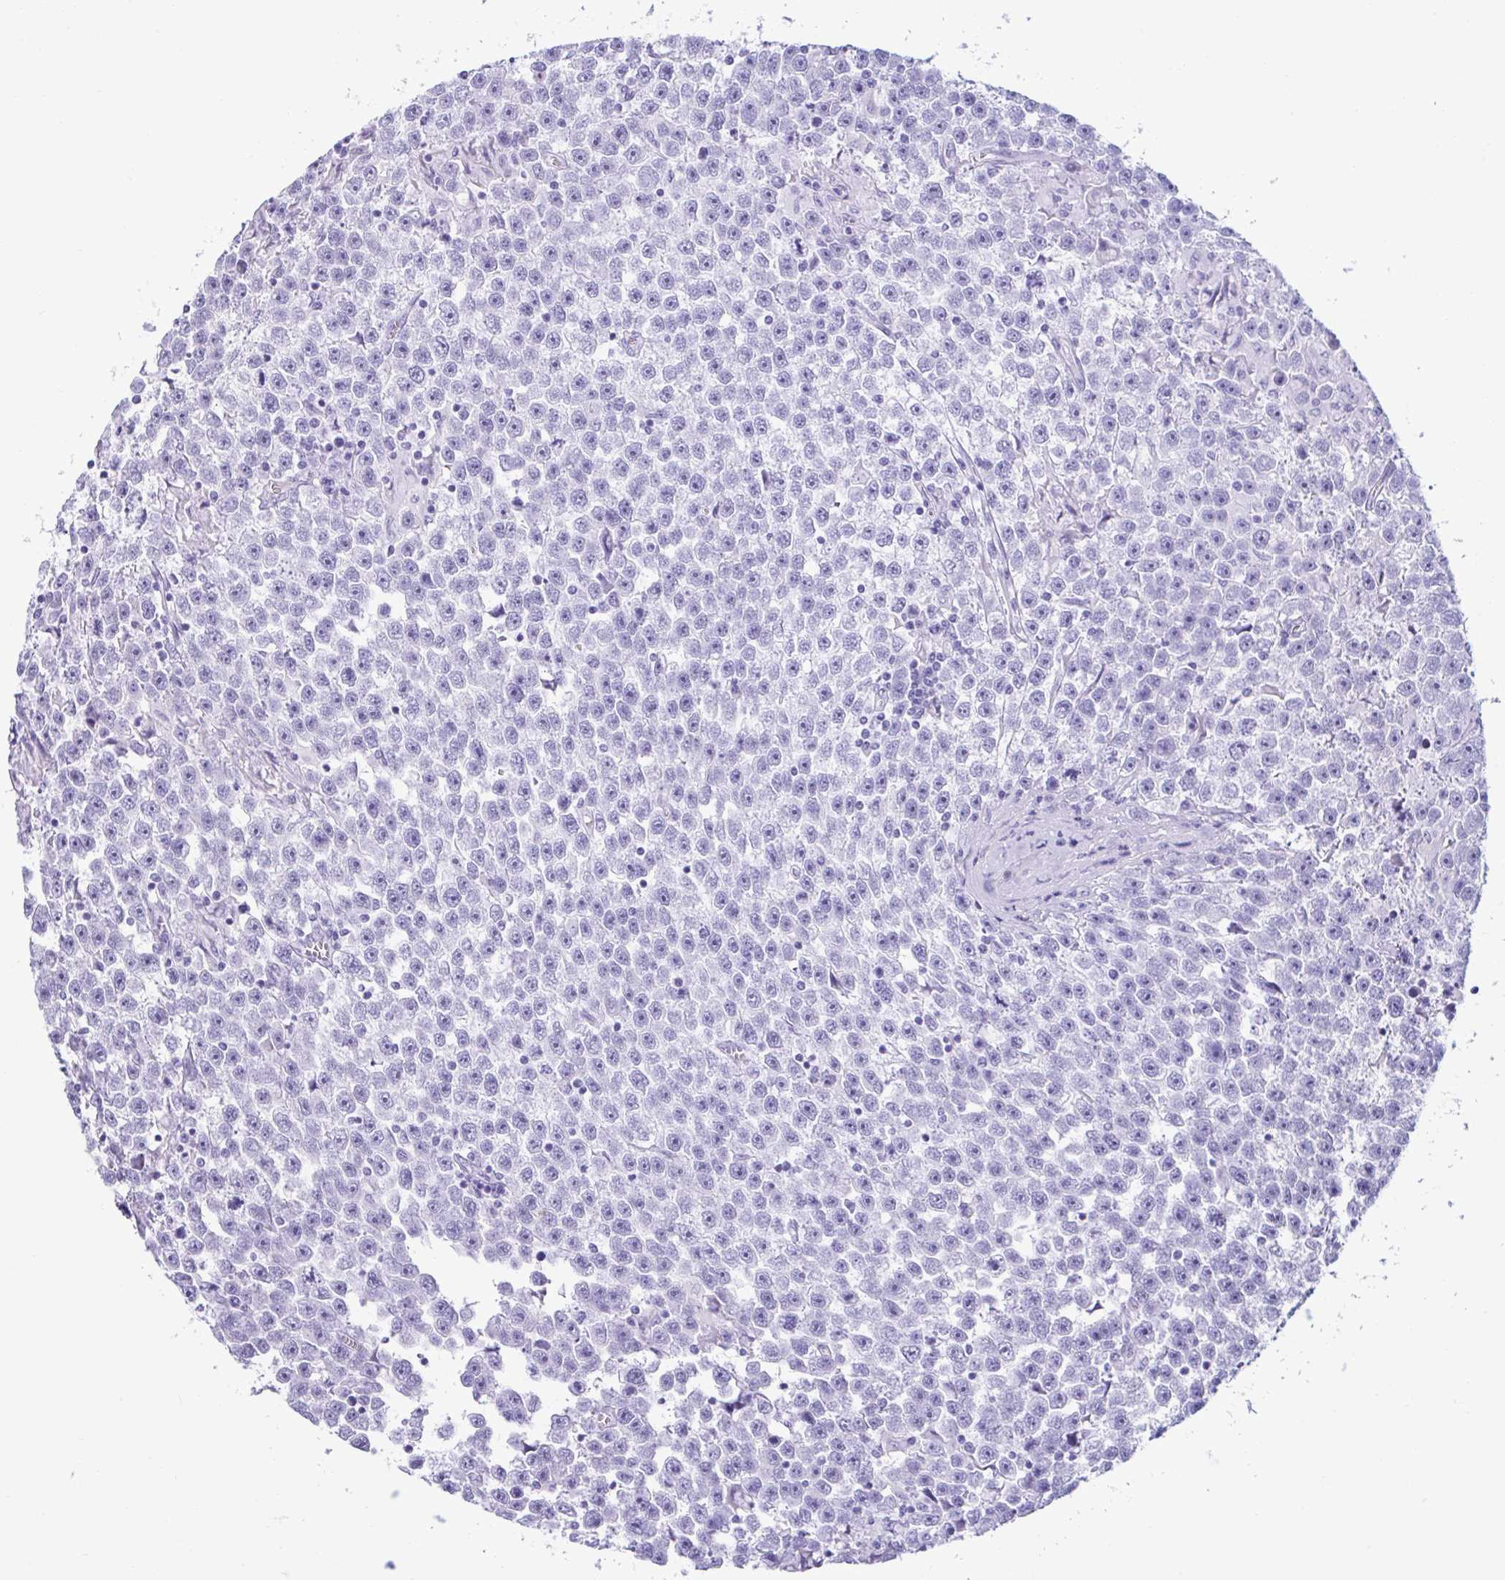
{"staining": {"intensity": "negative", "quantity": "none", "location": "none"}, "tissue": "testis cancer", "cell_type": "Tumor cells", "image_type": "cancer", "snomed": [{"axis": "morphology", "description": "Seminoma, NOS"}, {"axis": "topography", "description": "Testis"}], "caption": "Immunohistochemistry photomicrograph of neoplastic tissue: human testis seminoma stained with DAB reveals no significant protein expression in tumor cells.", "gene": "MRGPRG", "patient": {"sex": "male", "age": 31}}